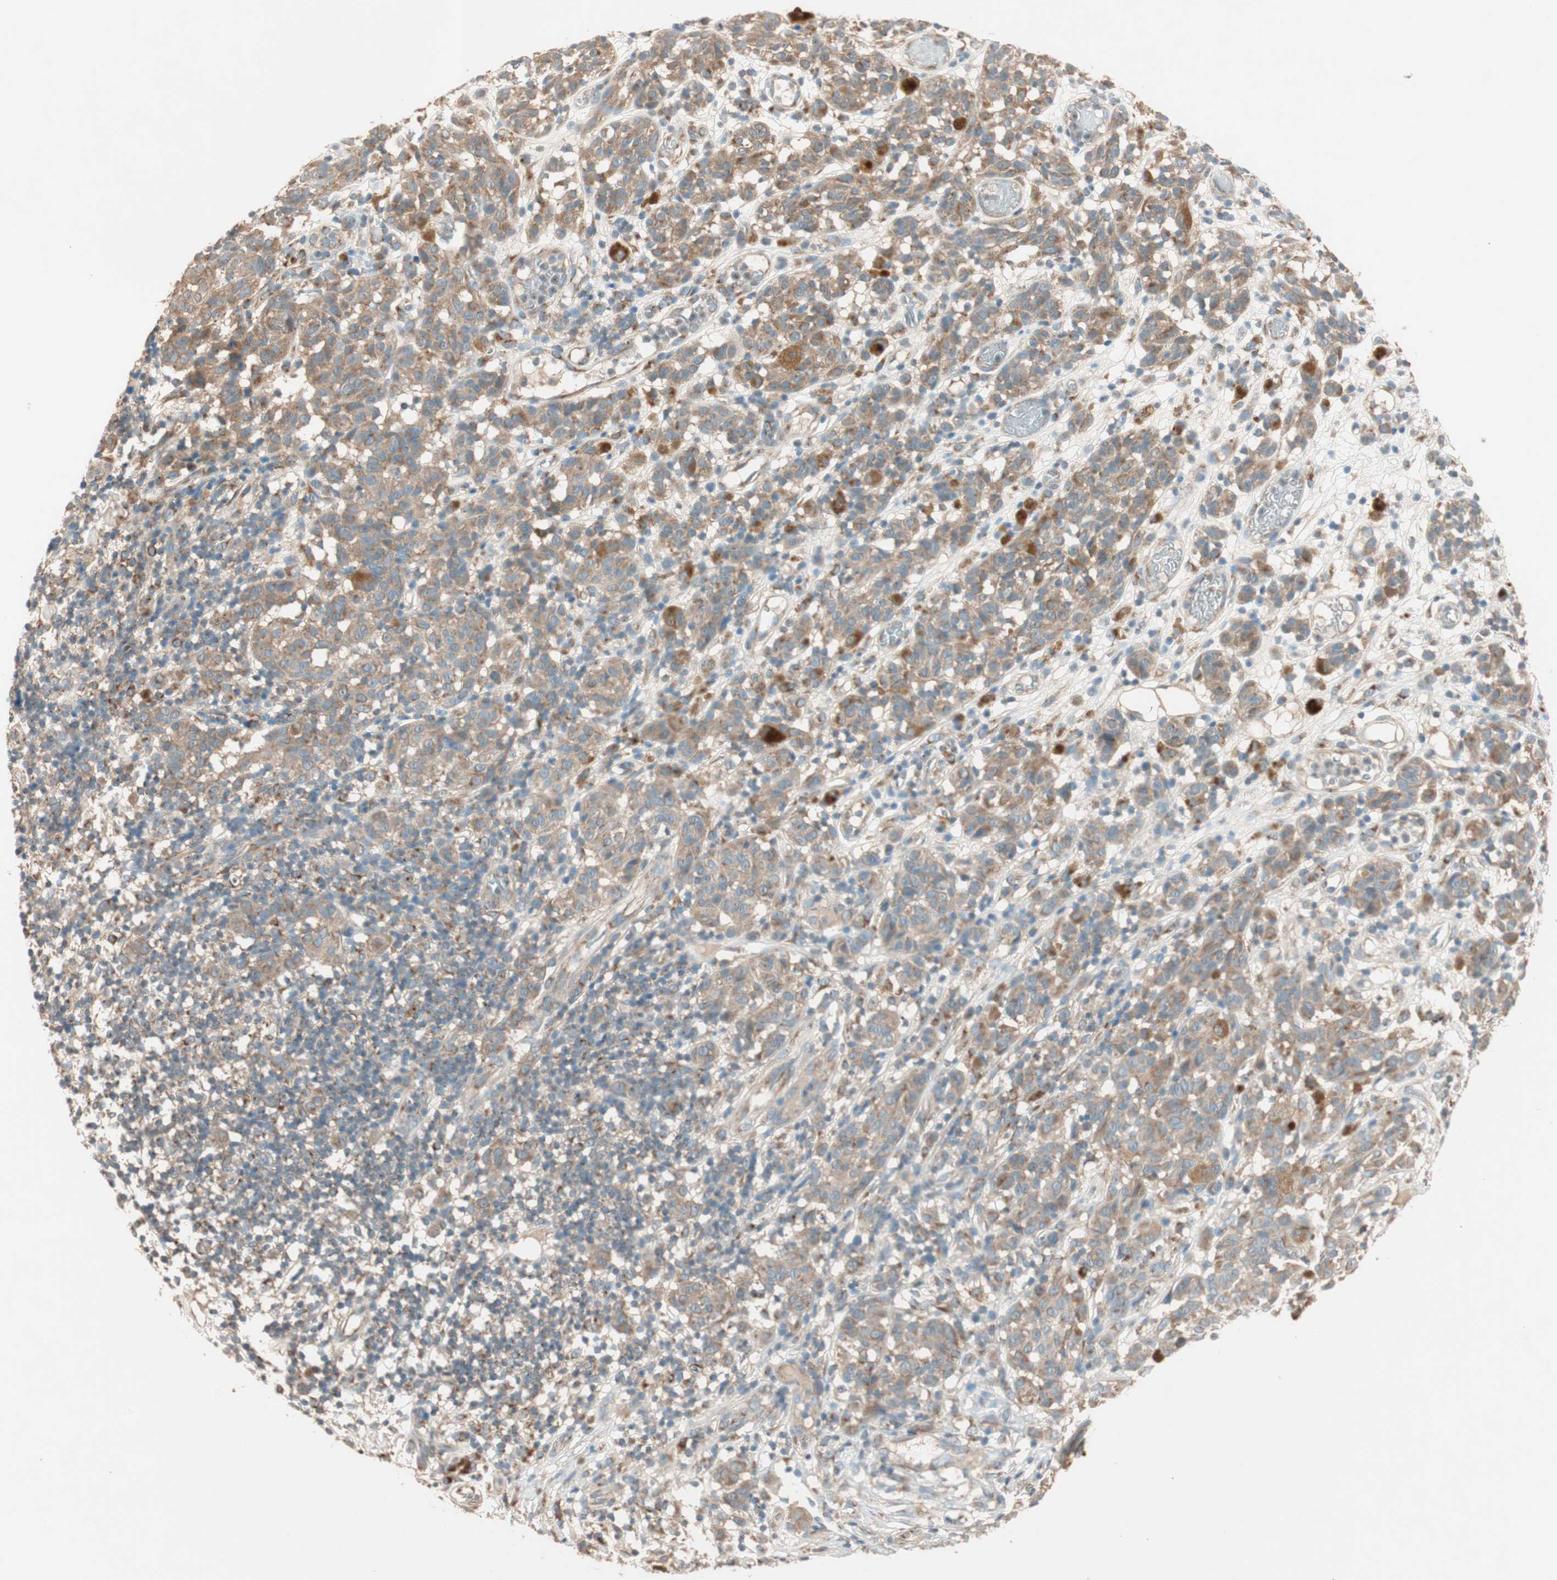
{"staining": {"intensity": "moderate", "quantity": ">75%", "location": "cytoplasmic/membranous"}, "tissue": "melanoma", "cell_type": "Tumor cells", "image_type": "cancer", "snomed": [{"axis": "morphology", "description": "Malignant melanoma, NOS"}, {"axis": "topography", "description": "Skin"}], "caption": "Immunohistochemical staining of melanoma exhibits medium levels of moderate cytoplasmic/membranous protein staining in approximately >75% of tumor cells.", "gene": "SEC16A", "patient": {"sex": "female", "age": 46}}